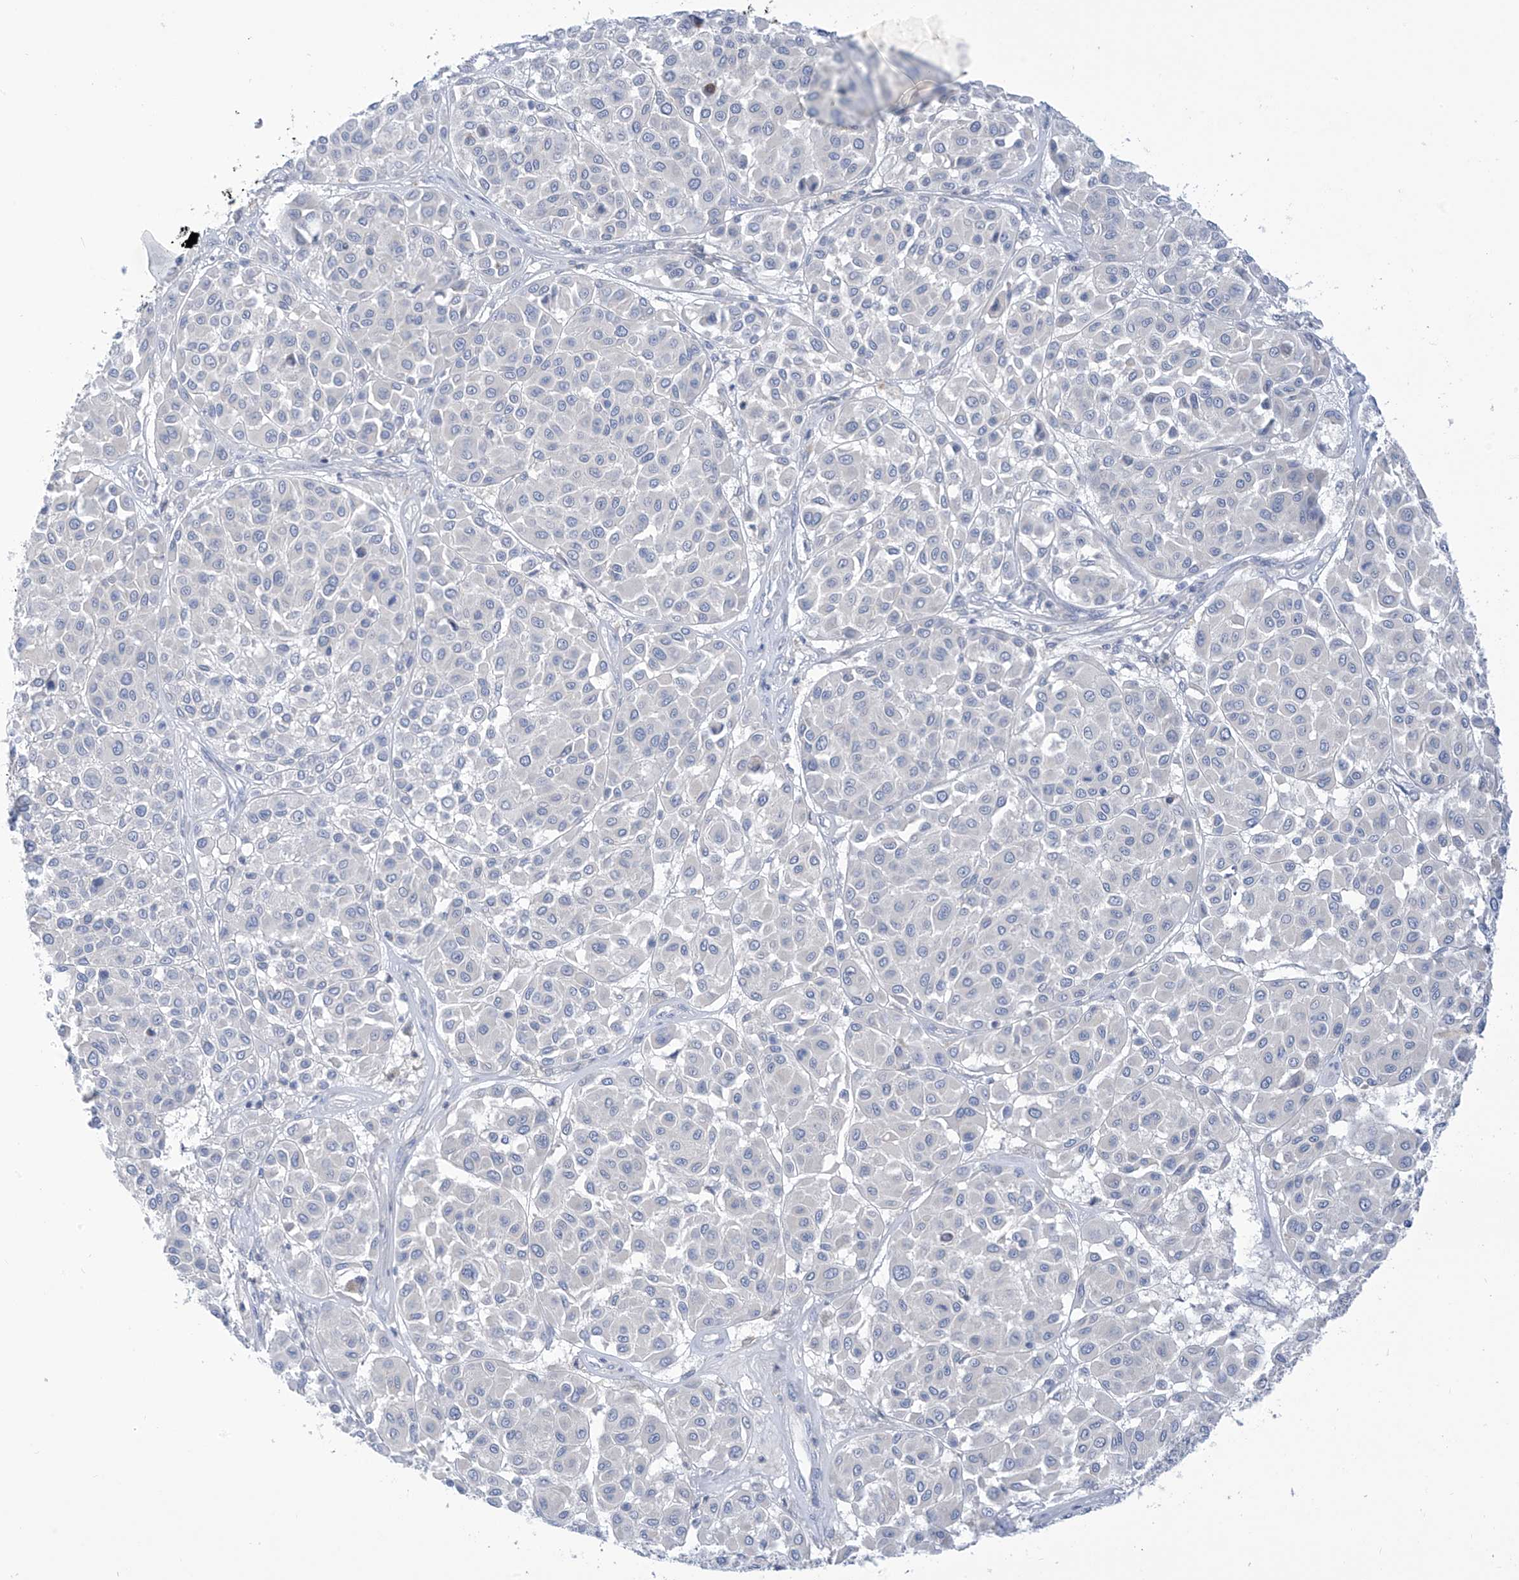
{"staining": {"intensity": "negative", "quantity": "none", "location": "none"}, "tissue": "melanoma", "cell_type": "Tumor cells", "image_type": "cancer", "snomed": [{"axis": "morphology", "description": "Malignant melanoma, Metastatic site"}, {"axis": "topography", "description": "Soft tissue"}], "caption": "A photomicrograph of human melanoma is negative for staining in tumor cells. The staining is performed using DAB brown chromogen with nuclei counter-stained in using hematoxylin.", "gene": "SLC6A12", "patient": {"sex": "male", "age": 41}}